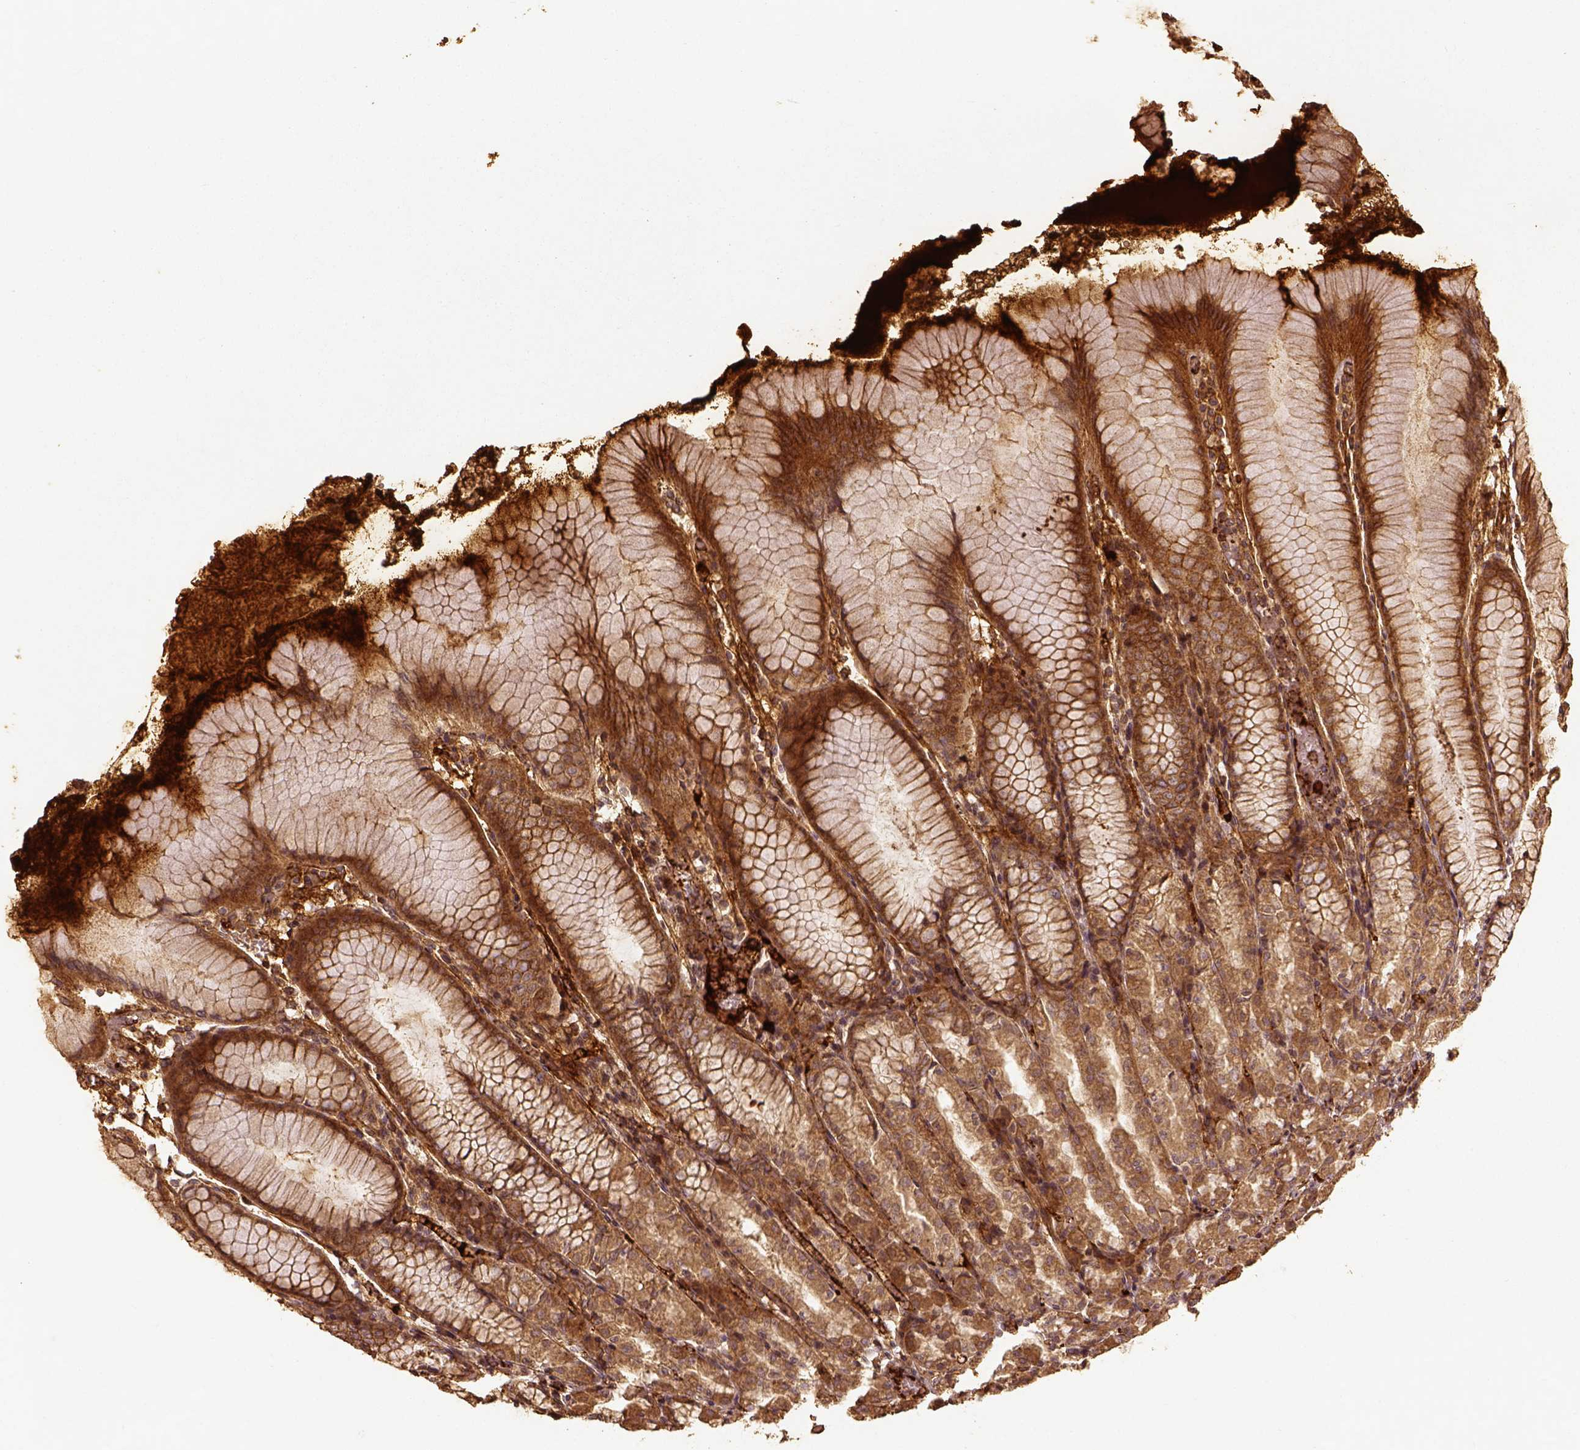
{"staining": {"intensity": "strong", "quantity": ">75%", "location": "cytoplasmic/membranous"}, "tissue": "stomach", "cell_type": "Glandular cells", "image_type": "normal", "snomed": [{"axis": "morphology", "description": "Normal tissue, NOS"}, {"axis": "topography", "description": "Stomach"}], "caption": "About >75% of glandular cells in unremarkable human stomach demonstrate strong cytoplasmic/membranous protein positivity as visualized by brown immunohistochemical staining.", "gene": "VEGFA", "patient": {"sex": "female", "age": 57}}